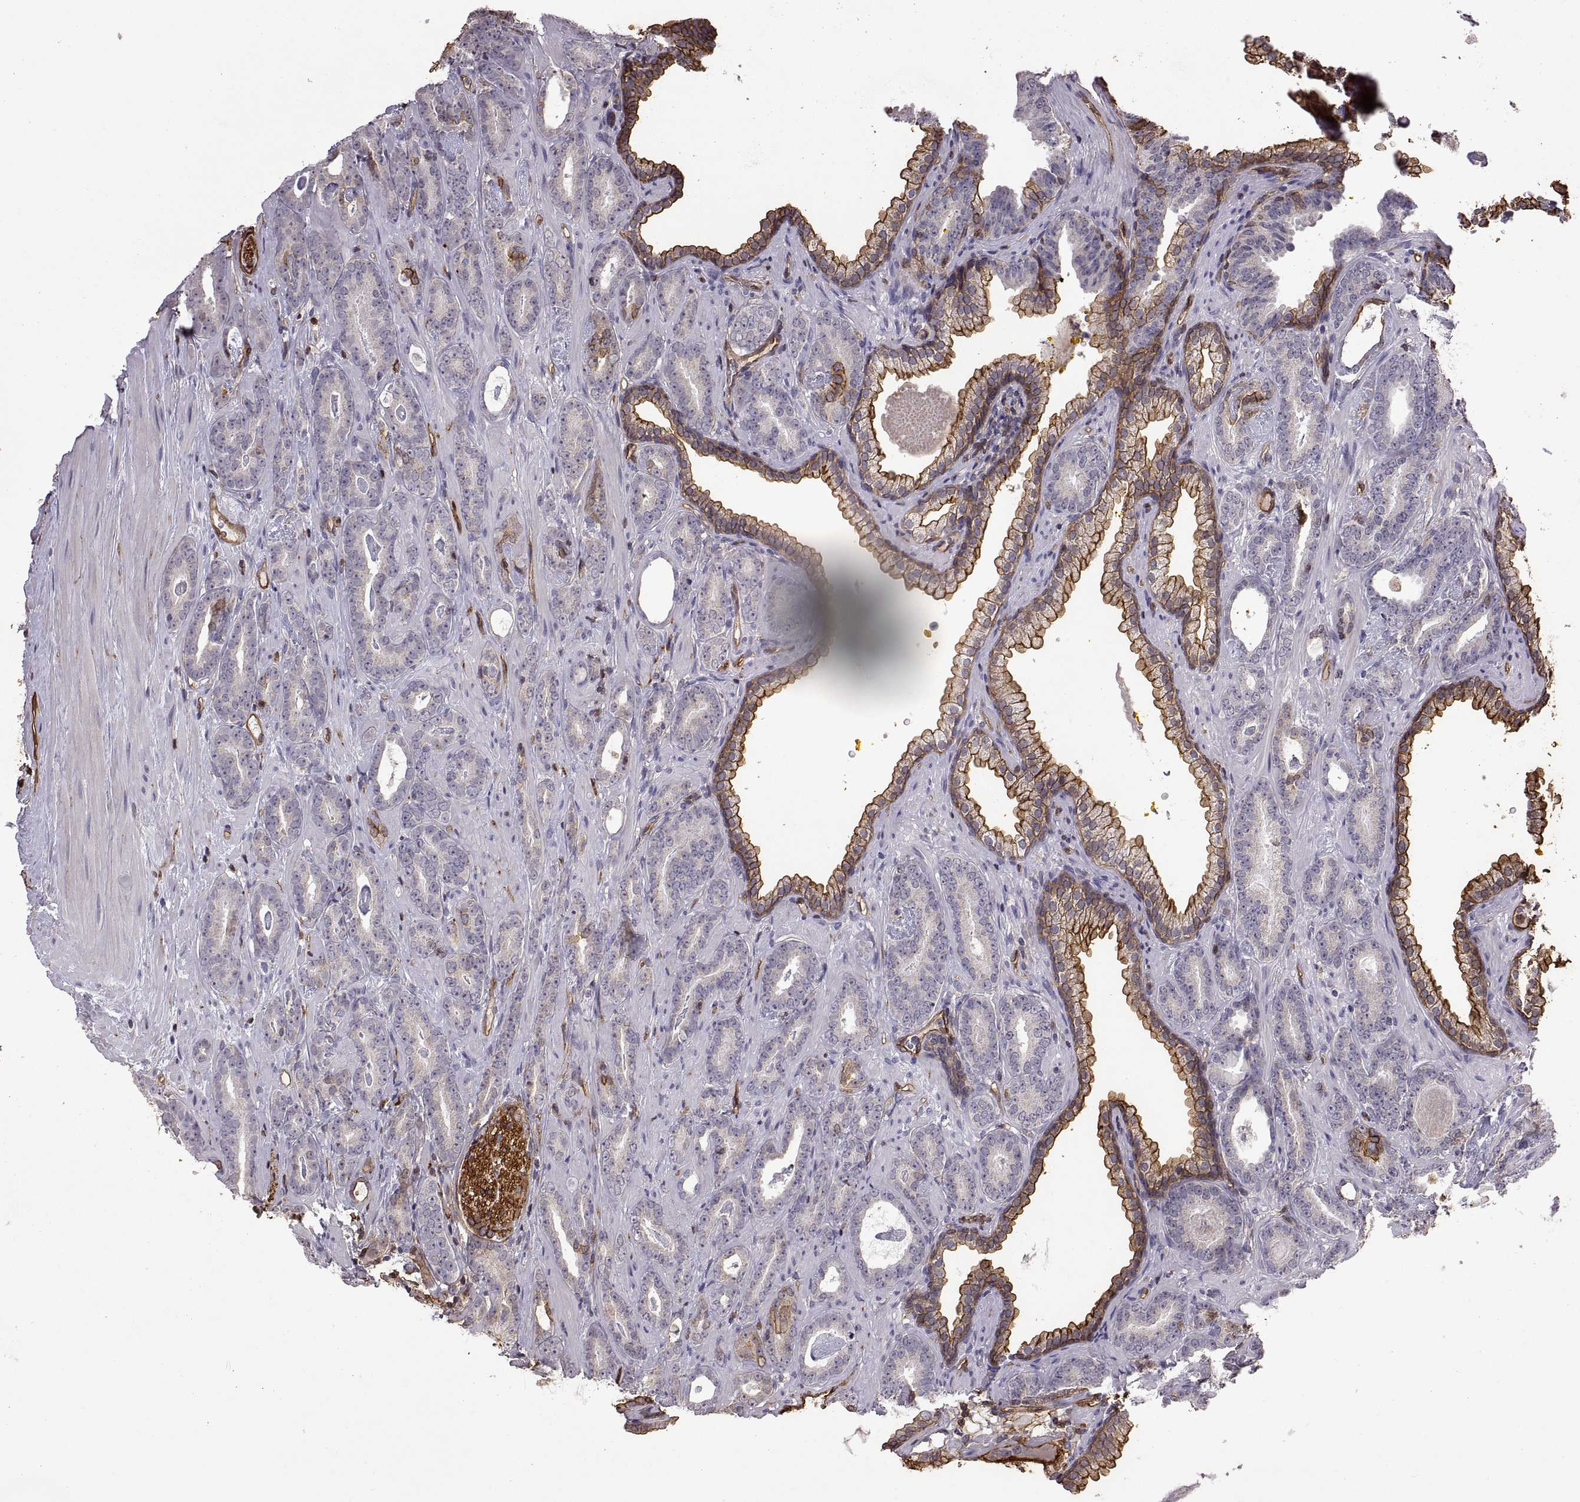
{"staining": {"intensity": "negative", "quantity": "none", "location": "none"}, "tissue": "prostate cancer", "cell_type": "Tumor cells", "image_type": "cancer", "snomed": [{"axis": "morphology", "description": "Adenocarcinoma, Medium grade"}, {"axis": "topography", "description": "Prostate and seminal vesicle, NOS"}, {"axis": "topography", "description": "Prostate"}], "caption": "This is an immunohistochemistry (IHC) histopathology image of human prostate cancer. There is no staining in tumor cells.", "gene": "S100A10", "patient": {"sex": "male", "age": 54}}